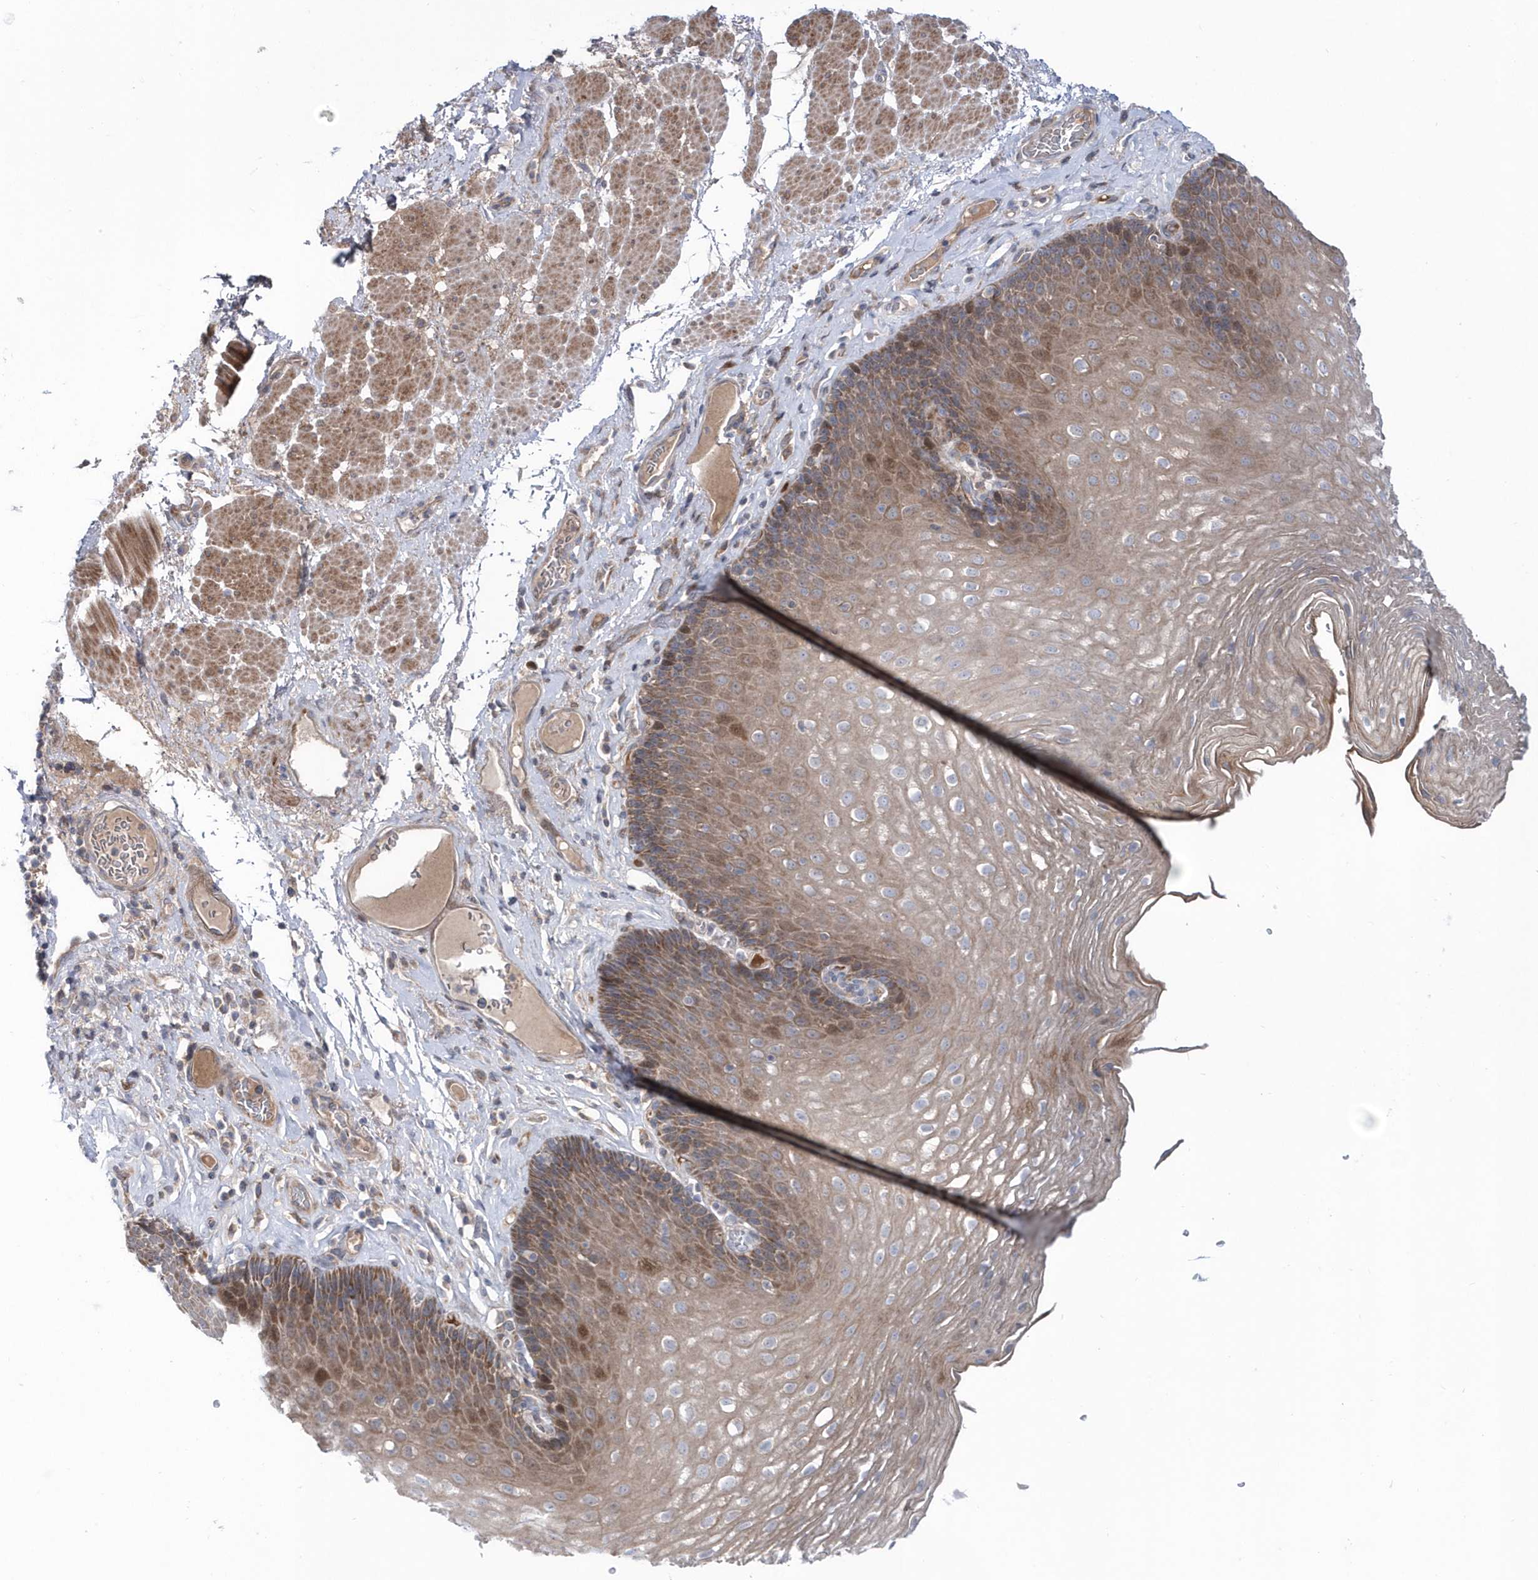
{"staining": {"intensity": "moderate", "quantity": ">75%", "location": "cytoplasmic/membranous"}, "tissue": "esophagus", "cell_type": "Squamous epithelial cells", "image_type": "normal", "snomed": [{"axis": "morphology", "description": "Normal tissue, NOS"}, {"axis": "topography", "description": "Esophagus"}], "caption": "Immunohistochemical staining of unremarkable esophagus demonstrates medium levels of moderate cytoplasmic/membranous staining in approximately >75% of squamous epithelial cells.", "gene": "DSPP", "patient": {"sex": "female", "age": 66}}